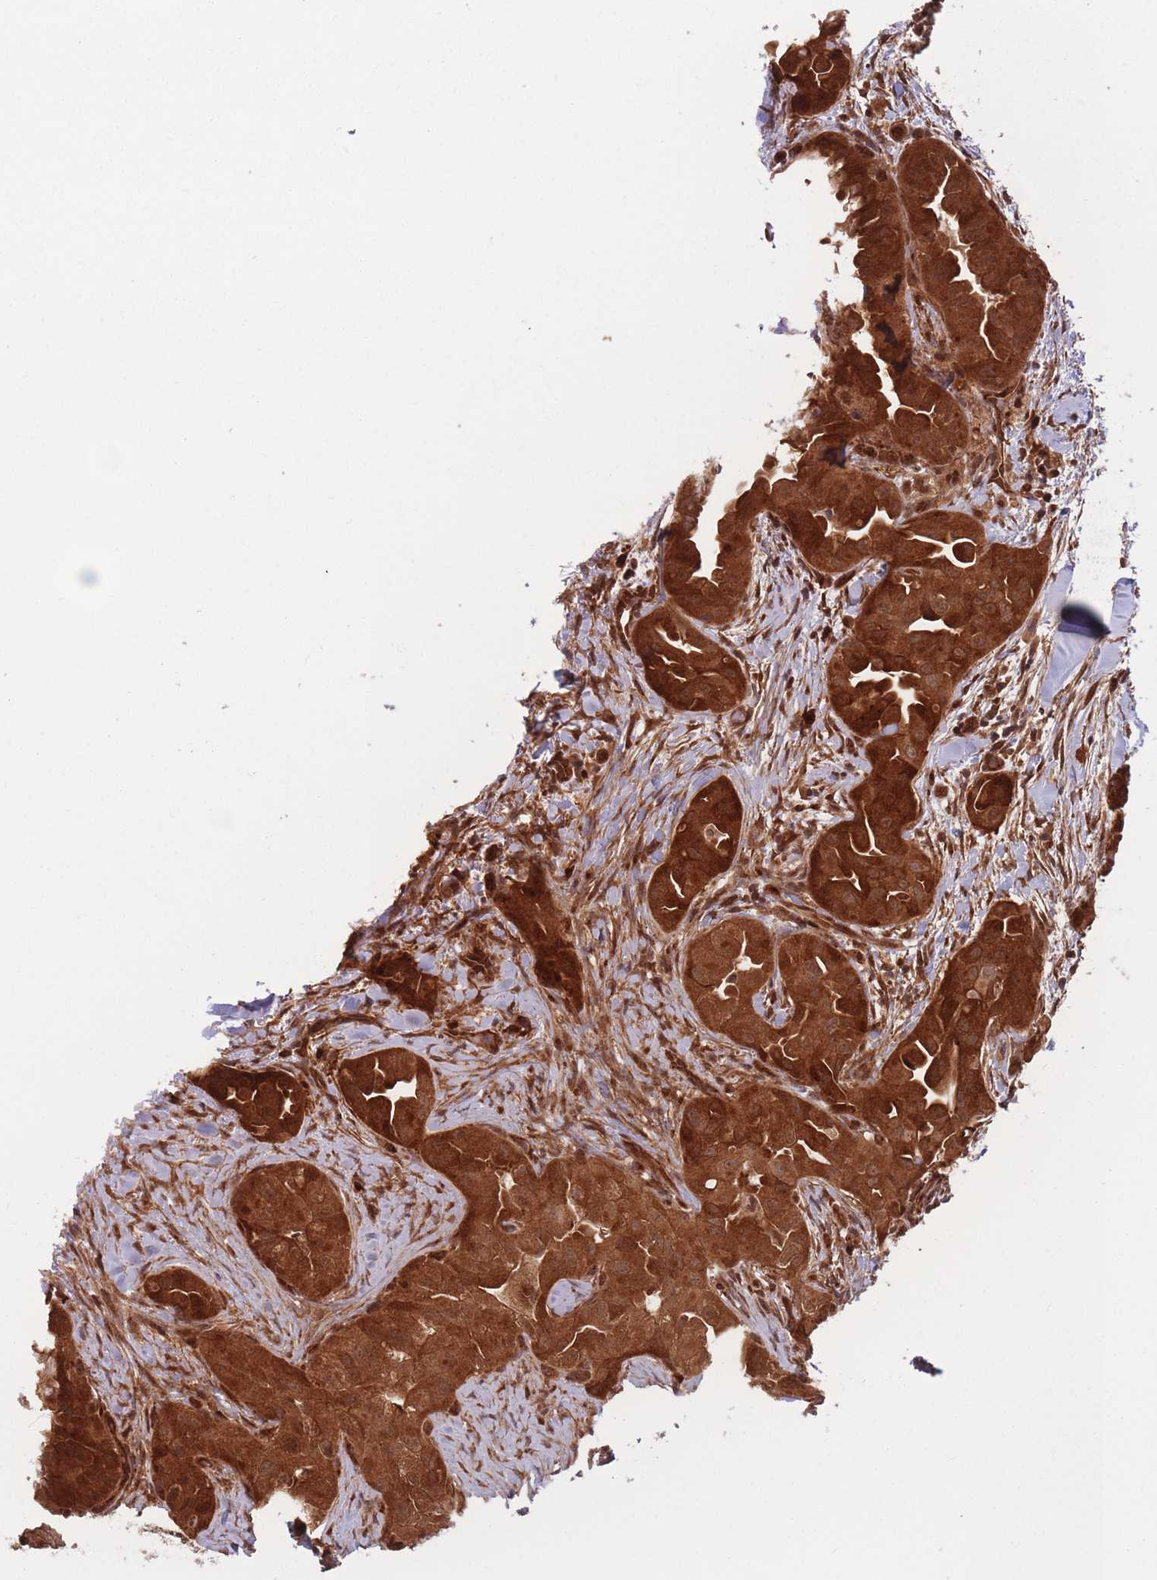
{"staining": {"intensity": "strong", "quantity": ">75%", "location": "cytoplasmic/membranous,nuclear"}, "tissue": "thyroid cancer", "cell_type": "Tumor cells", "image_type": "cancer", "snomed": [{"axis": "morphology", "description": "Normal tissue, NOS"}, {"axis": "morphology", "description": "Papillary adenocarcinoma, NOS"}, {"axis": "topography", "description": "Thyroid gland"}], "caption": "An image of human thyroid papillary adenocarcinoma stained for a protein shows strong cytoplasmic/membranous and nuclear brown staining in tumor cells.", "gene": "PODXL2", "patient": {"sex": "female", "age": 59}}